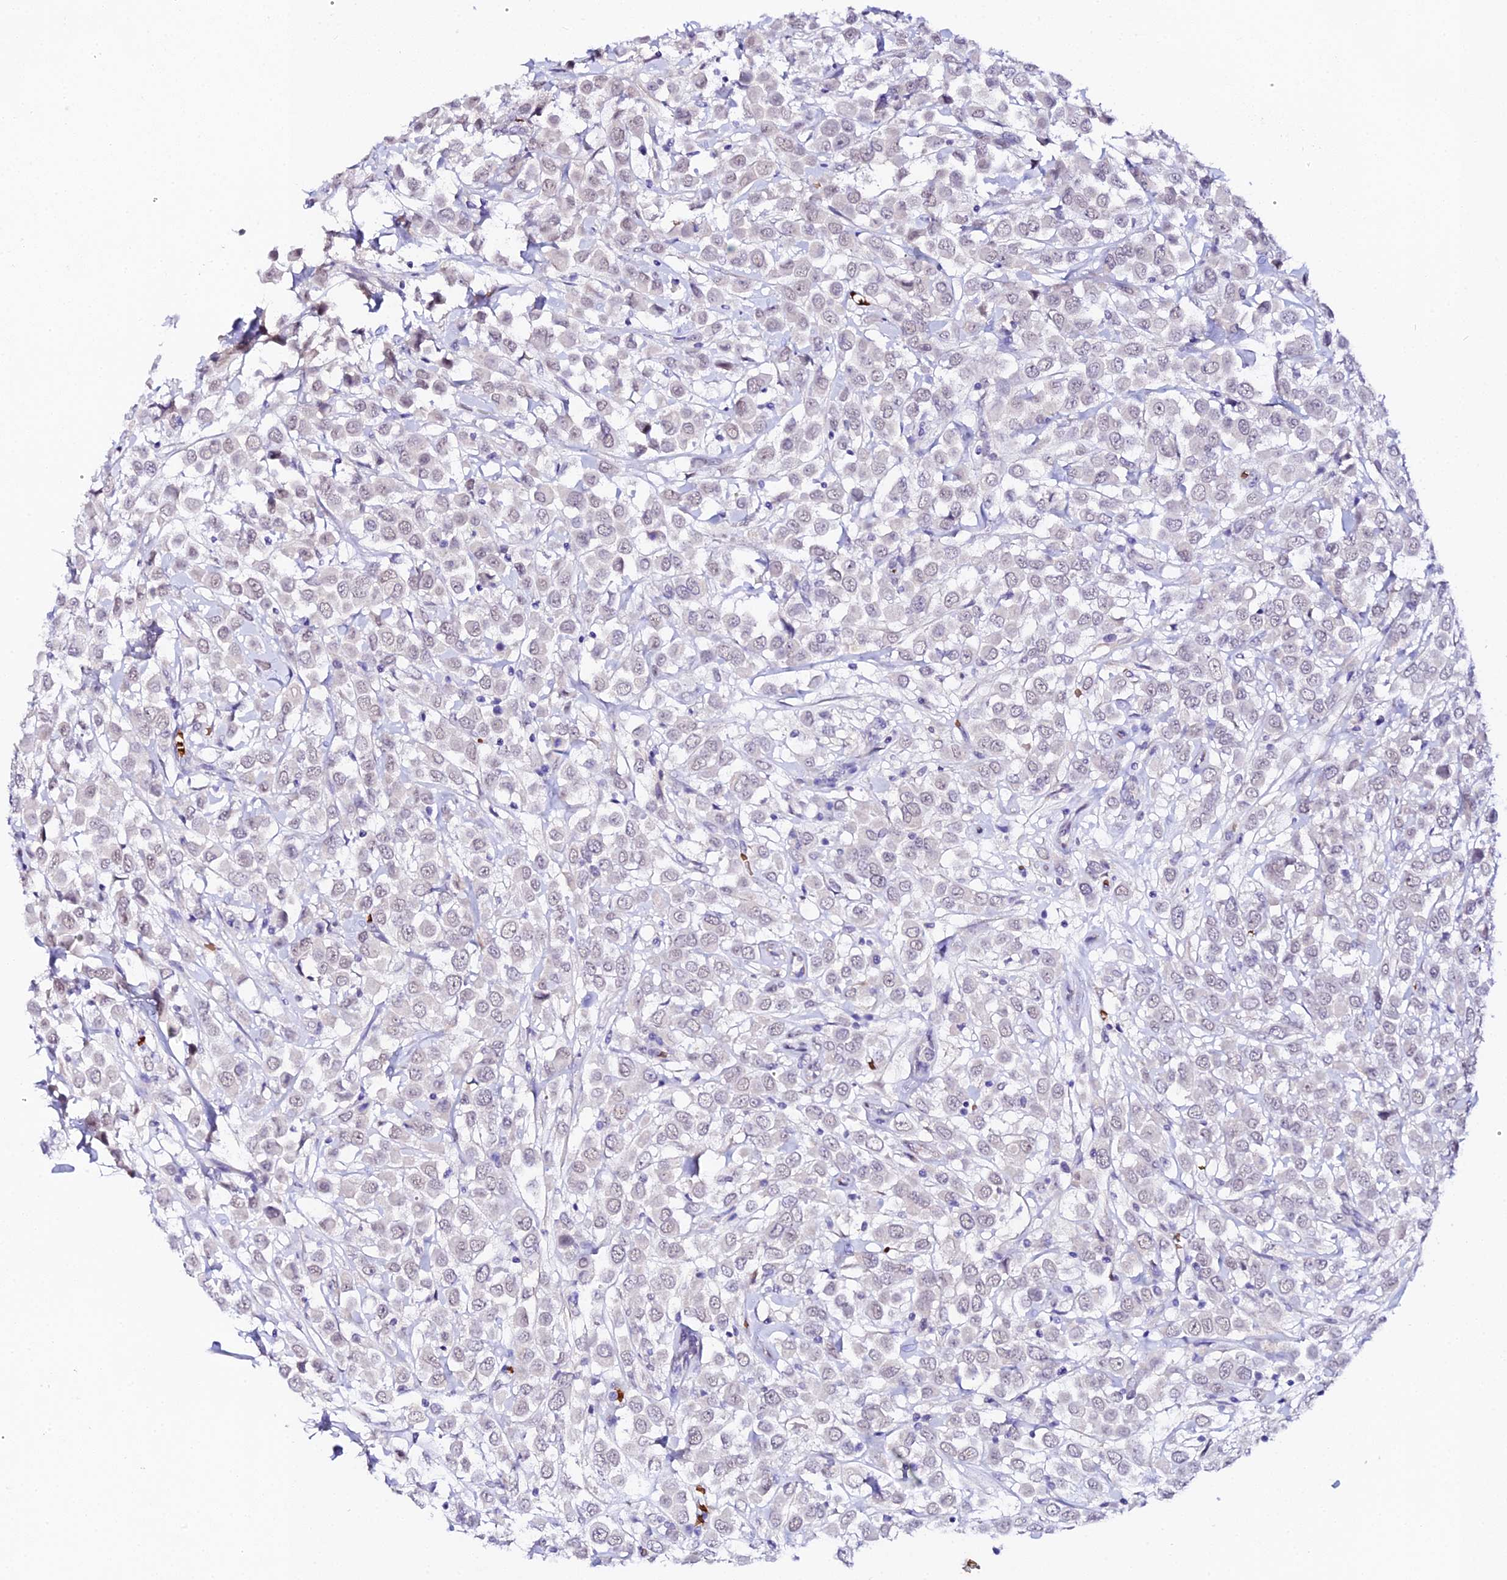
{"staining": {"intensity": "negative", "quantity": "none", "location": "none"}, "tissue": "breast cancer", "cell_type": "Tumor cells", "image_type": "cancer", "snomed": [{"axis": "morphology", "description": "Duct carcinoma"}, {"axis": "topography", "description": "Breast"}], "caption": "Micrograph shows no significant protein expression in tumor cells of intraductal carcinoma (breast). Brightfield microscopy of IHC stained with DAB (brown) and hematoxylin (blue), captured at high magnification.", "gene": "CFAP45", "patient": {"sex": "female", "age": 61}}